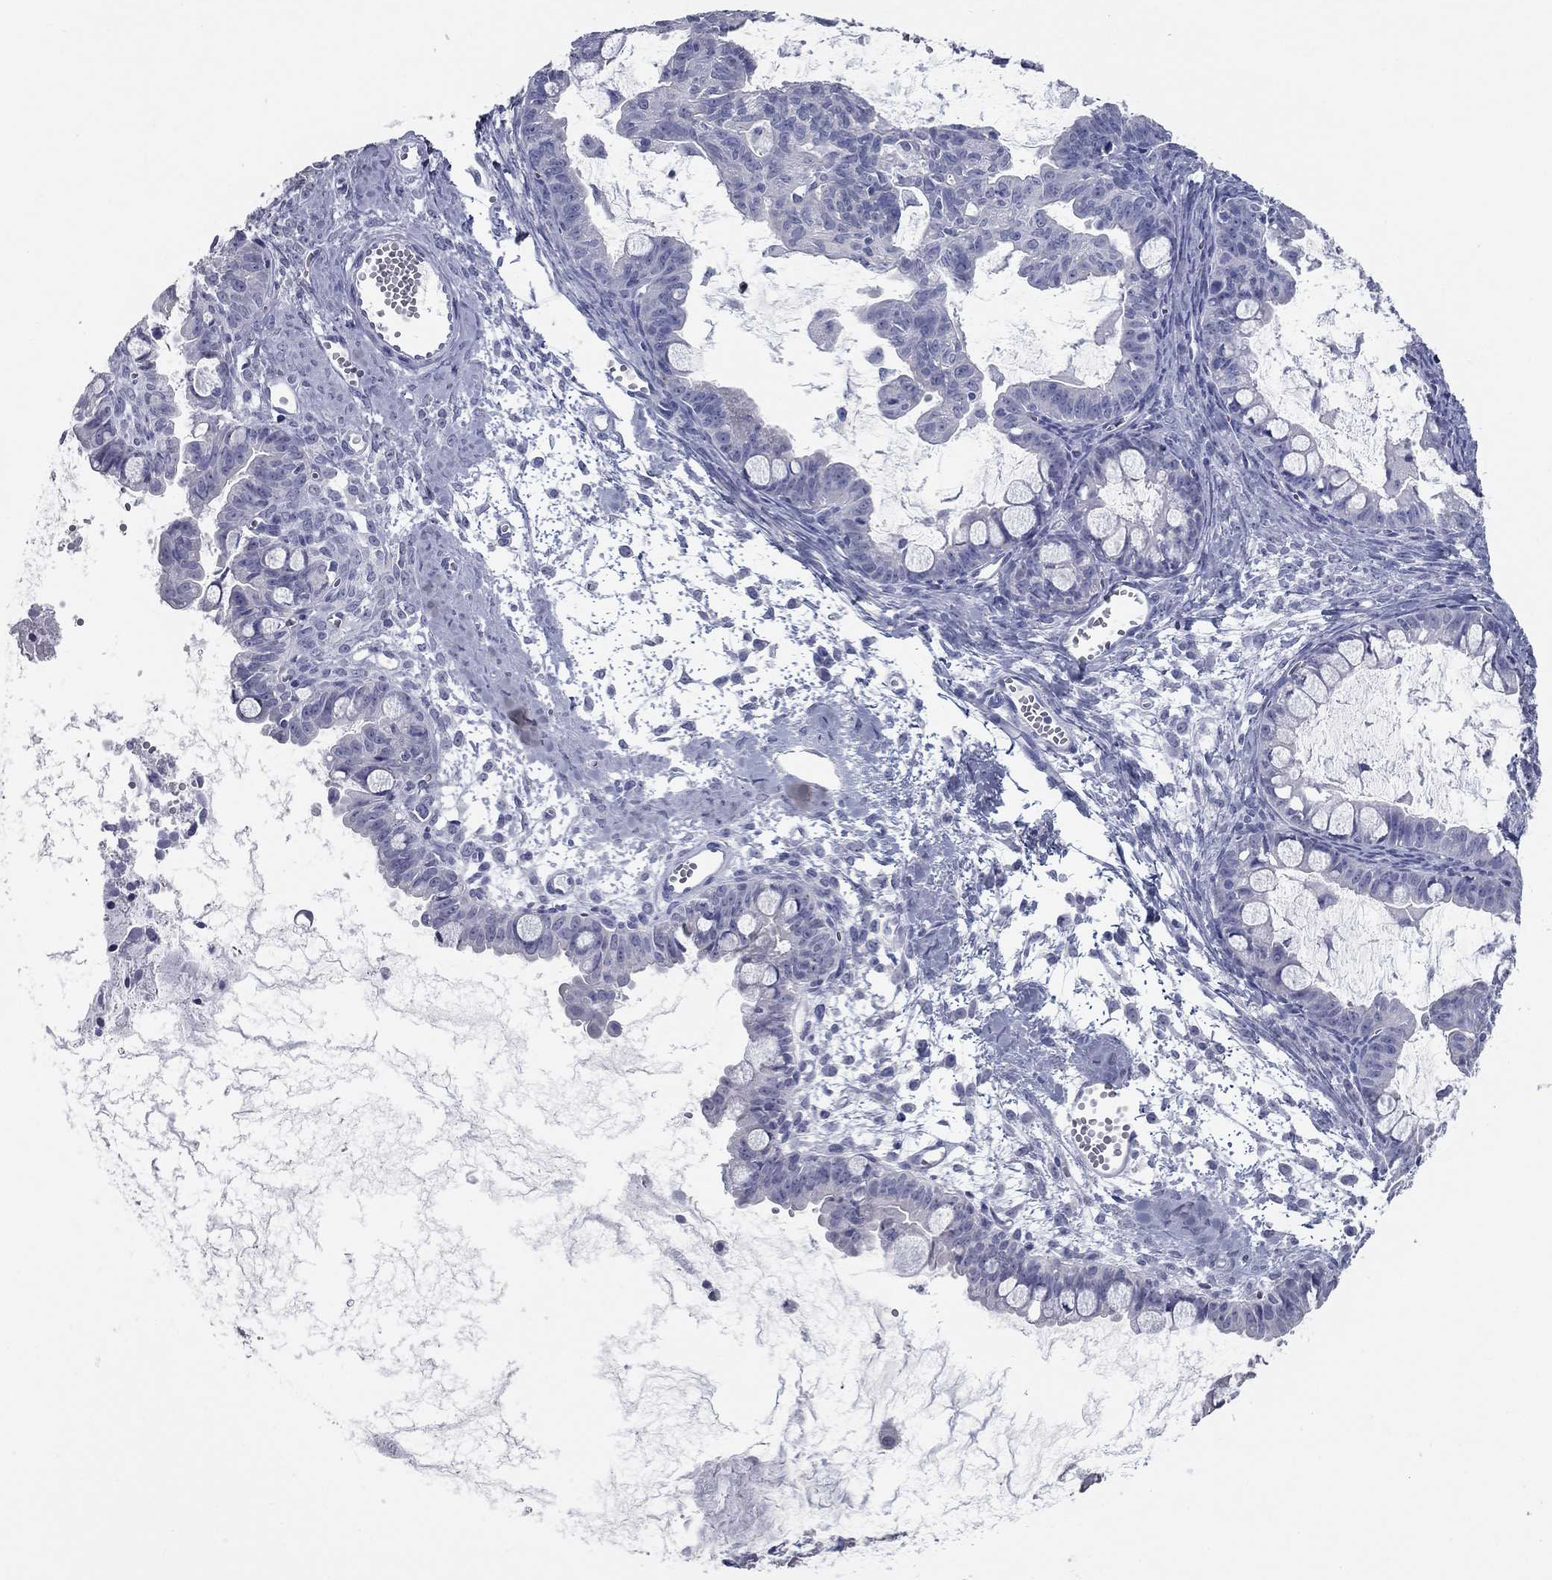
{"staining": {"intensity": "negative", "quantity": "none", "location": "none"}, "tissue": "ovarian cancer", "cell_type": "Tumor cells", "image_type": "cancer", "snomed": [{"axis": "morphology", "description": "Cystadenocarcinoma, mucinous, NOS"}, {"axis": "topography", "description": "Ovary"}], "caption": "Mucinous cystadenocarcinoma (ovarian) was stained to show a protein in brown. There is no significant positivity in tumor cells. (DAB immunohistochemistry (IHC) visualized using brightfield microscopy, high magnification).", "gene": "TAC1", "patient": {"sex": "female", "age": 63}}